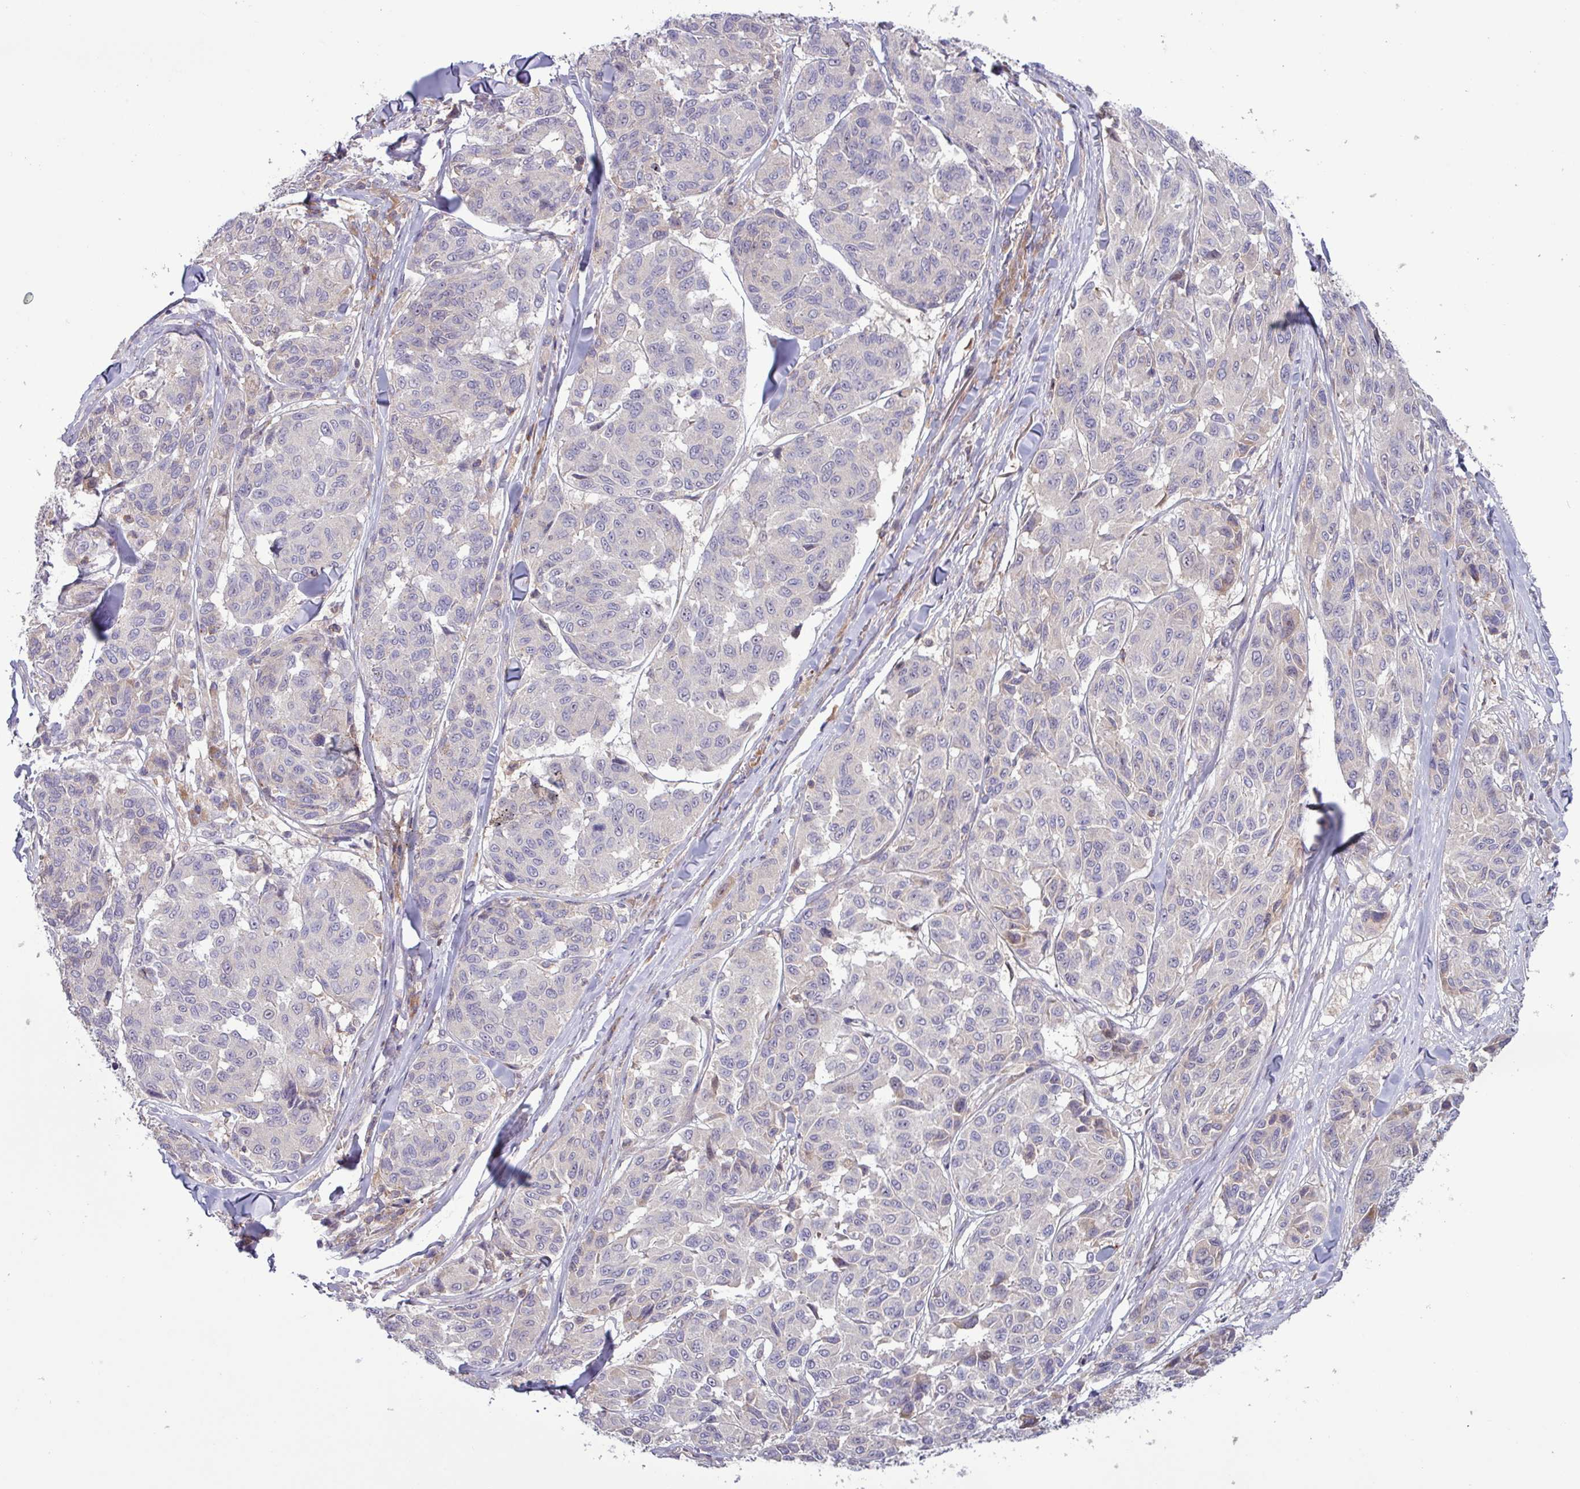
{"staining": {"intensity": "negative", "quantity": "none", "location": "none"}, "tissue": "melanoma", "cell_type": "Tumor cells", "image_type": "cancer", "snomed": [{"axis": "morphology", "description": "Malignant melanoma, NOS"}, {"axis": "topography", "description": "Skin"}], "caption": "Malignant melanoma was stained to show a protein in brown. There is no significant positivity in tumor cells. Nuclei are stained in blue.", "gene": "TNFSF12", "patient": {"sex": "female", "age": 66}}